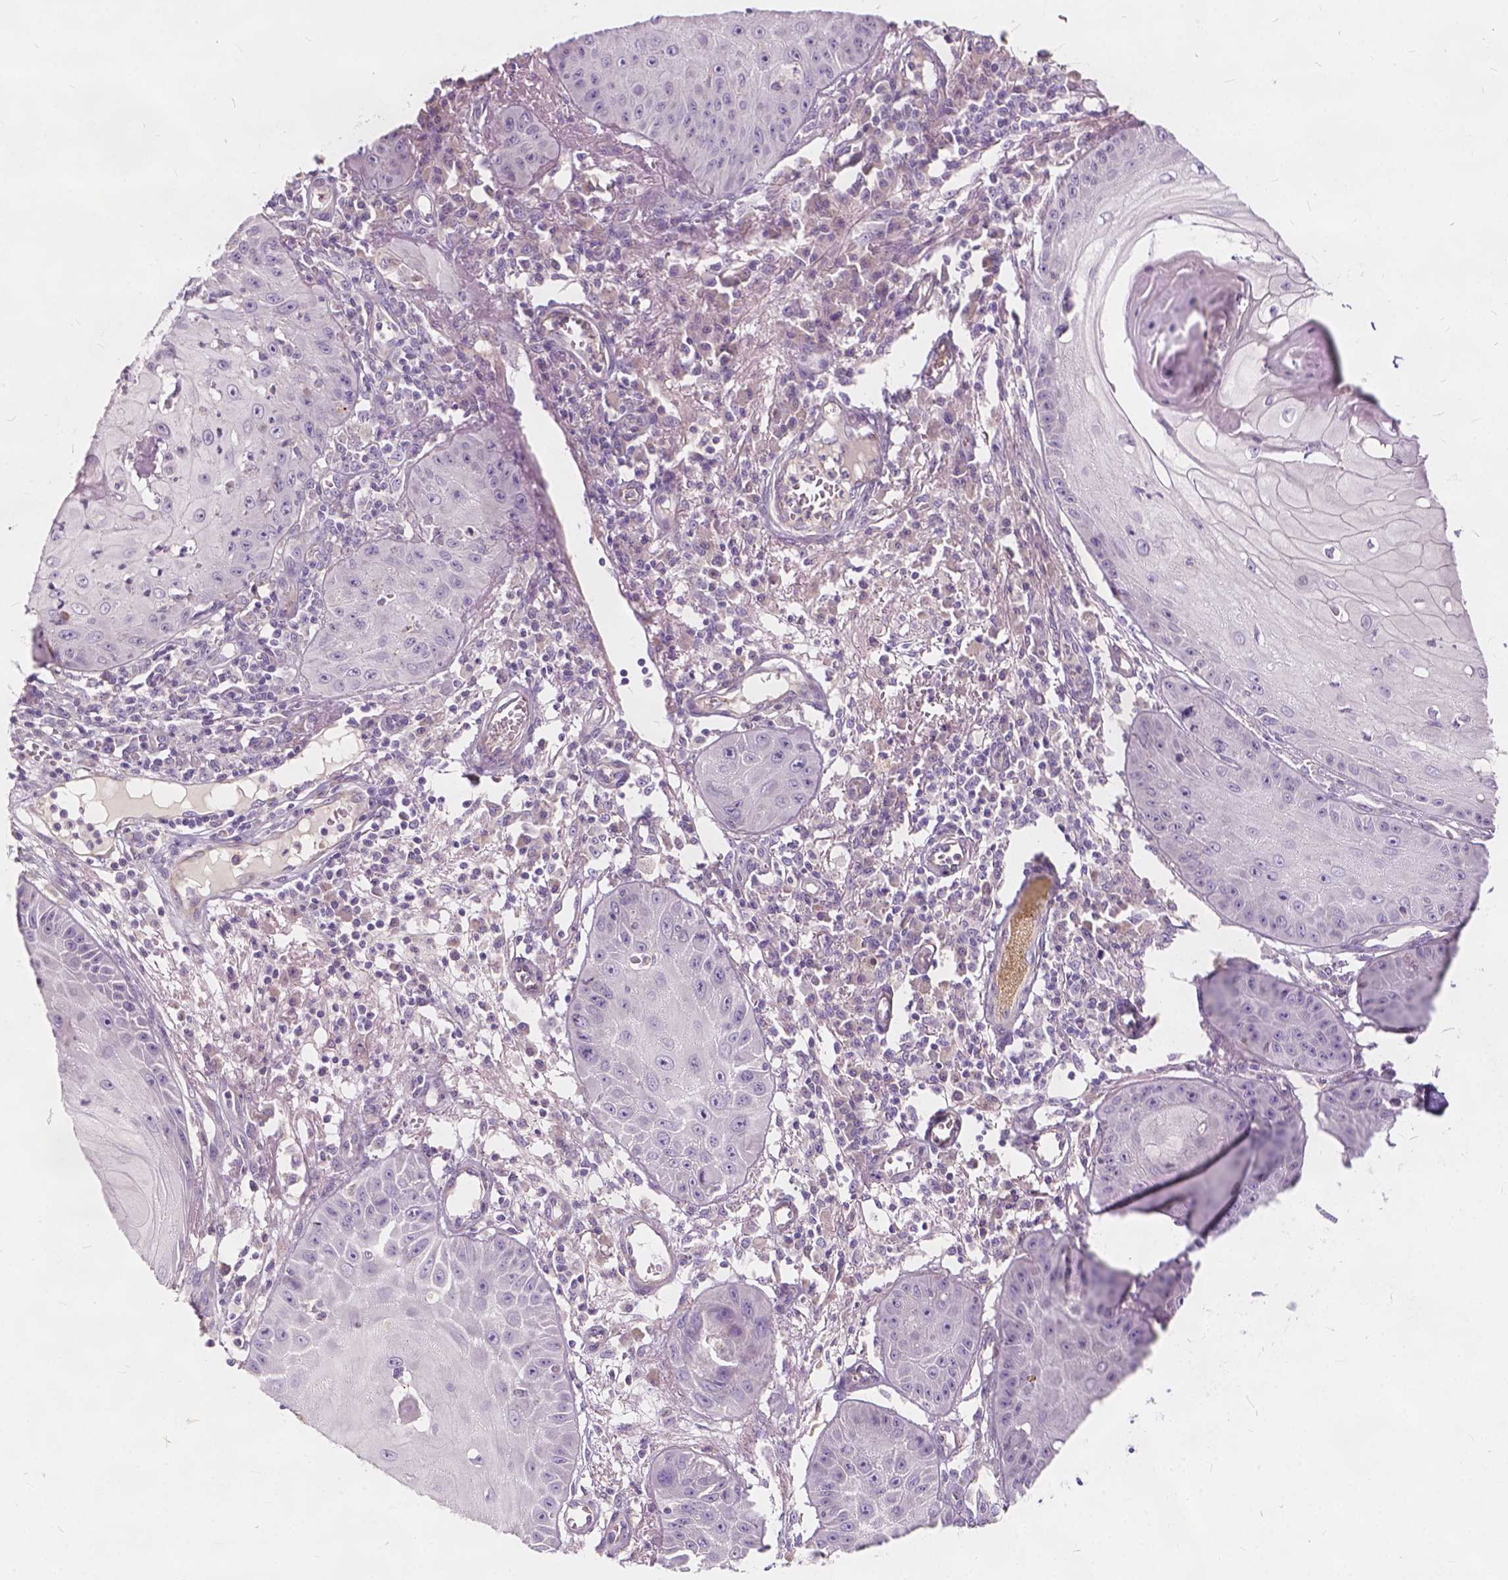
{"staining": {"intensity": "negative", "quantity": "none", "location": "none"}, "tissue": "skin cancer", "cell_type": "Tumor cells", "image_type": "cancer", "snomed": [{"axis": "morphology", "description": "Squamous cell carcinoma, NOS"}, {"axis": "topography", "description": "Skin"}], "caption": "Immunohistochemistry image of neoplastic tissue: human skin cancer stained with DAB (3,3'-diaminobenzidine) exhibits no significant protein positivity in tumor cells.", "gene": "KIAA0513", "patient": {"sex": "male", "age": 70}}